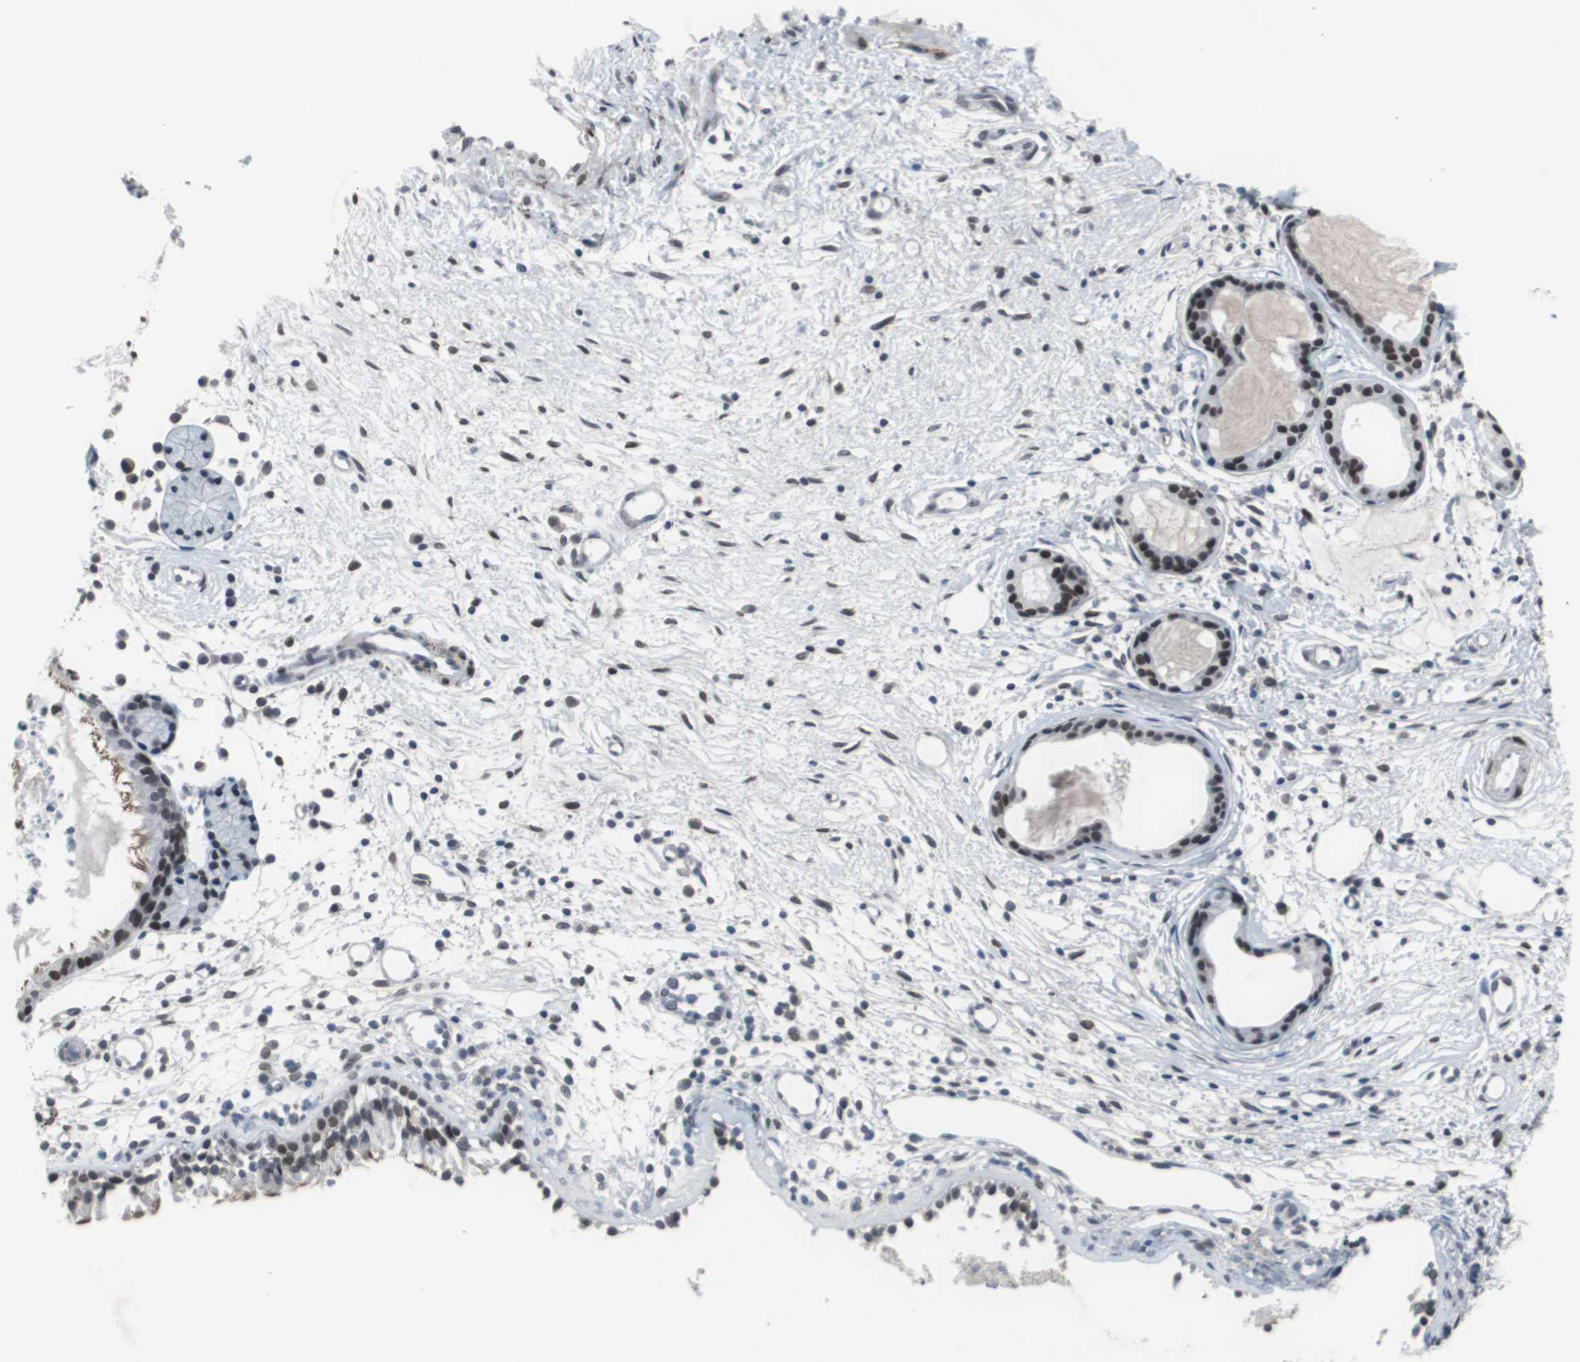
{"staining": {"intensity": "moderate", "quantity": ">75%", "location": "nuclear"}, "tissue": "nasopharynx", "cell_type": "Respiratory epithelial cells", "image_type": "normal", "snomed": [{"axis": "morphology", "description": "Normal tissue, NOS"}, {"axis": "topography", "description": "Nasopharynx"}], "caption": "Protein expression analysis of unremarkable nasopharynx displays moderate nuclear expression in approximately >75% of respiratory epithelial cells. (DAB (3,3'-diaminobenzidine) = brown stain, brightfield microscopy at high magnification).", "gene": "FOXP4", "patient": {"sex": "male", "age": 21}}